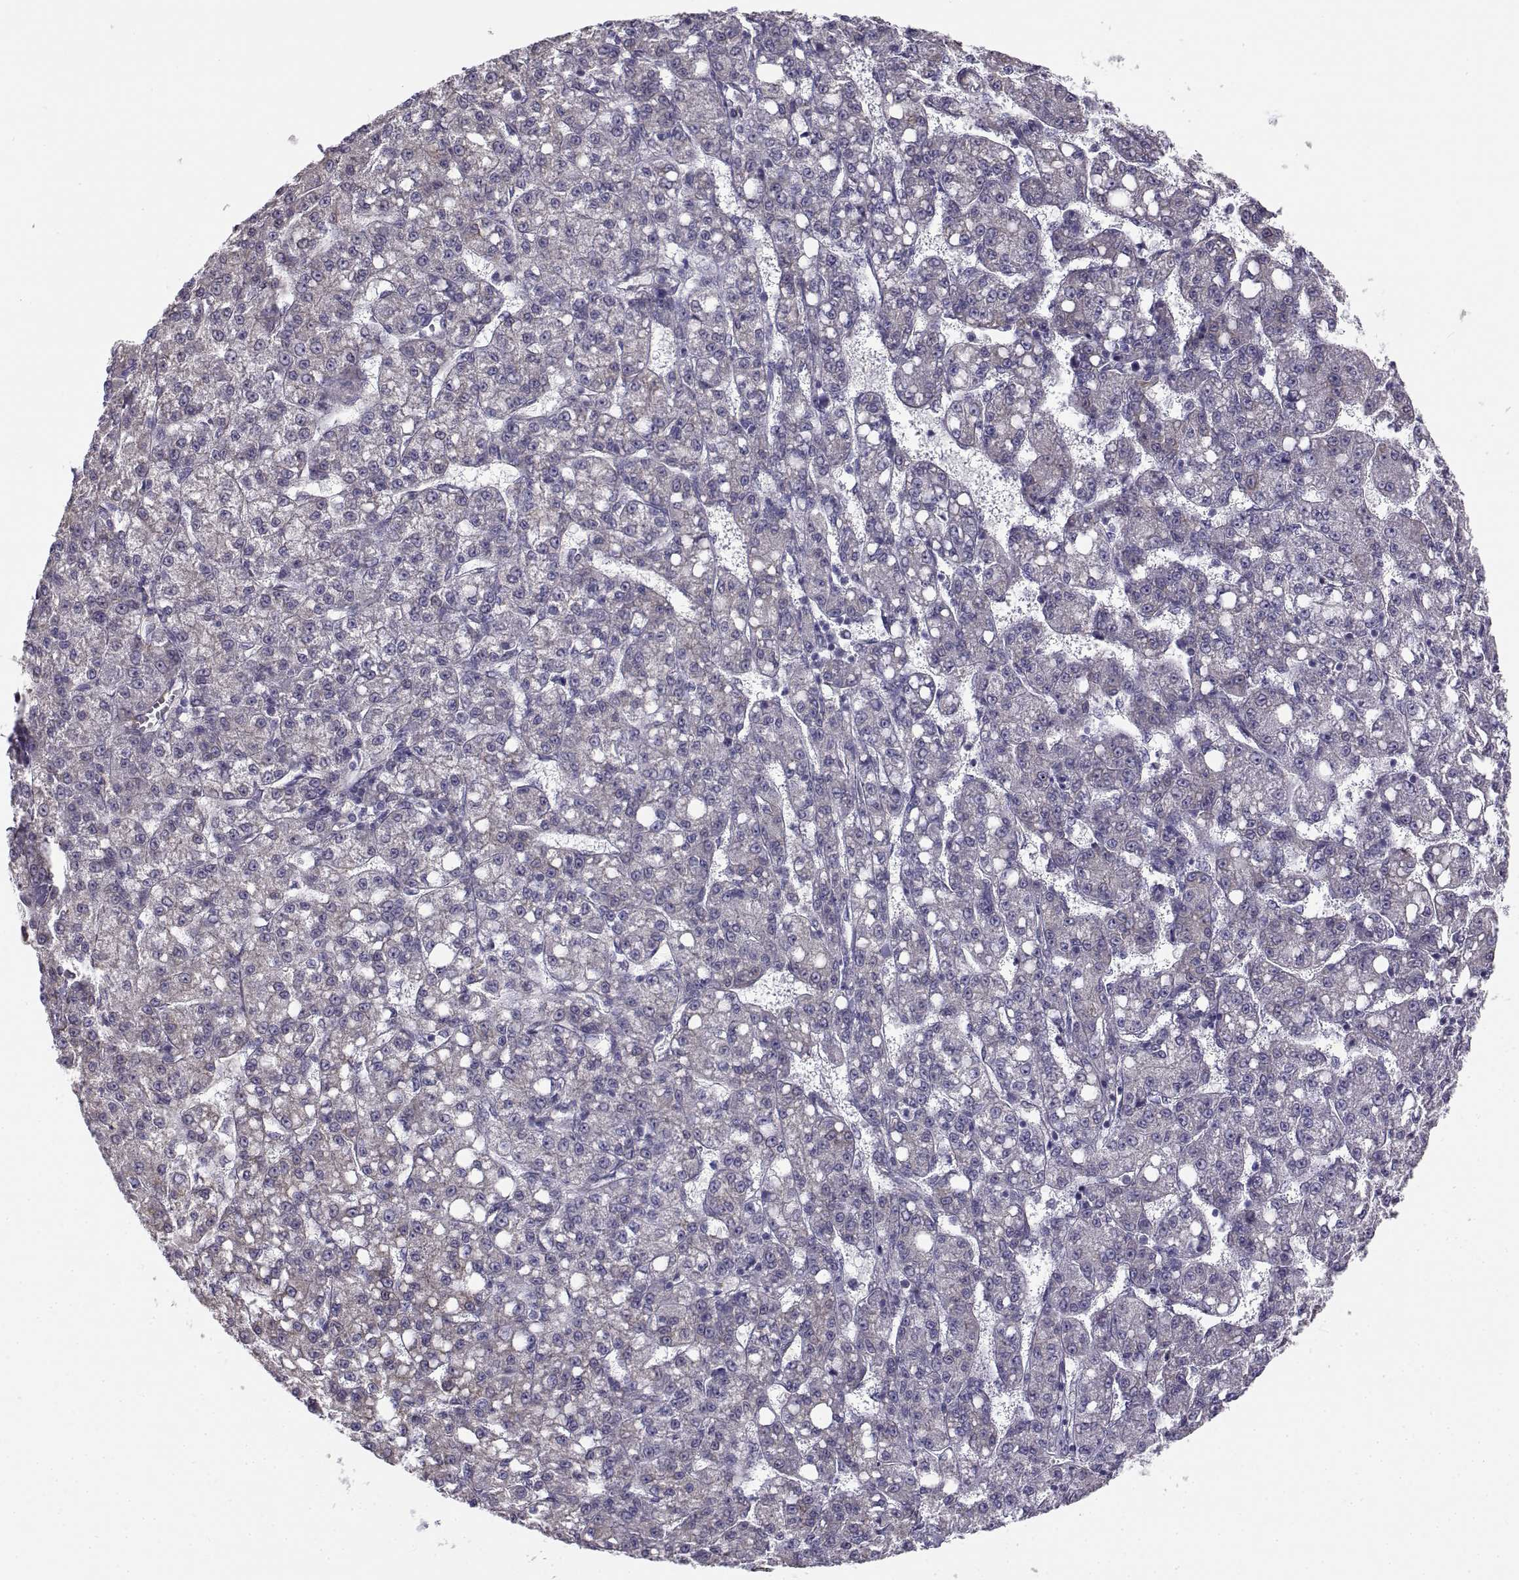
{"staining": {"intensity": "negative", "quantity": "none", "location": "none"}, "tissue": "liver cancer", "cell_type": "Tumor cells", "image_type": "cancer", "snomed": [{"axis": "morphology", "description": "Carcinoma, Hepatocellular, NOS"}, {"axis": "topography", "description": "Liver"}], "caption": "This is an immunohistochemistry (IHC) image of human liver cancer. There is no staining in tumor cells.", "gene": "BEND6", "patient": {"sex": "female", "age": 65}}